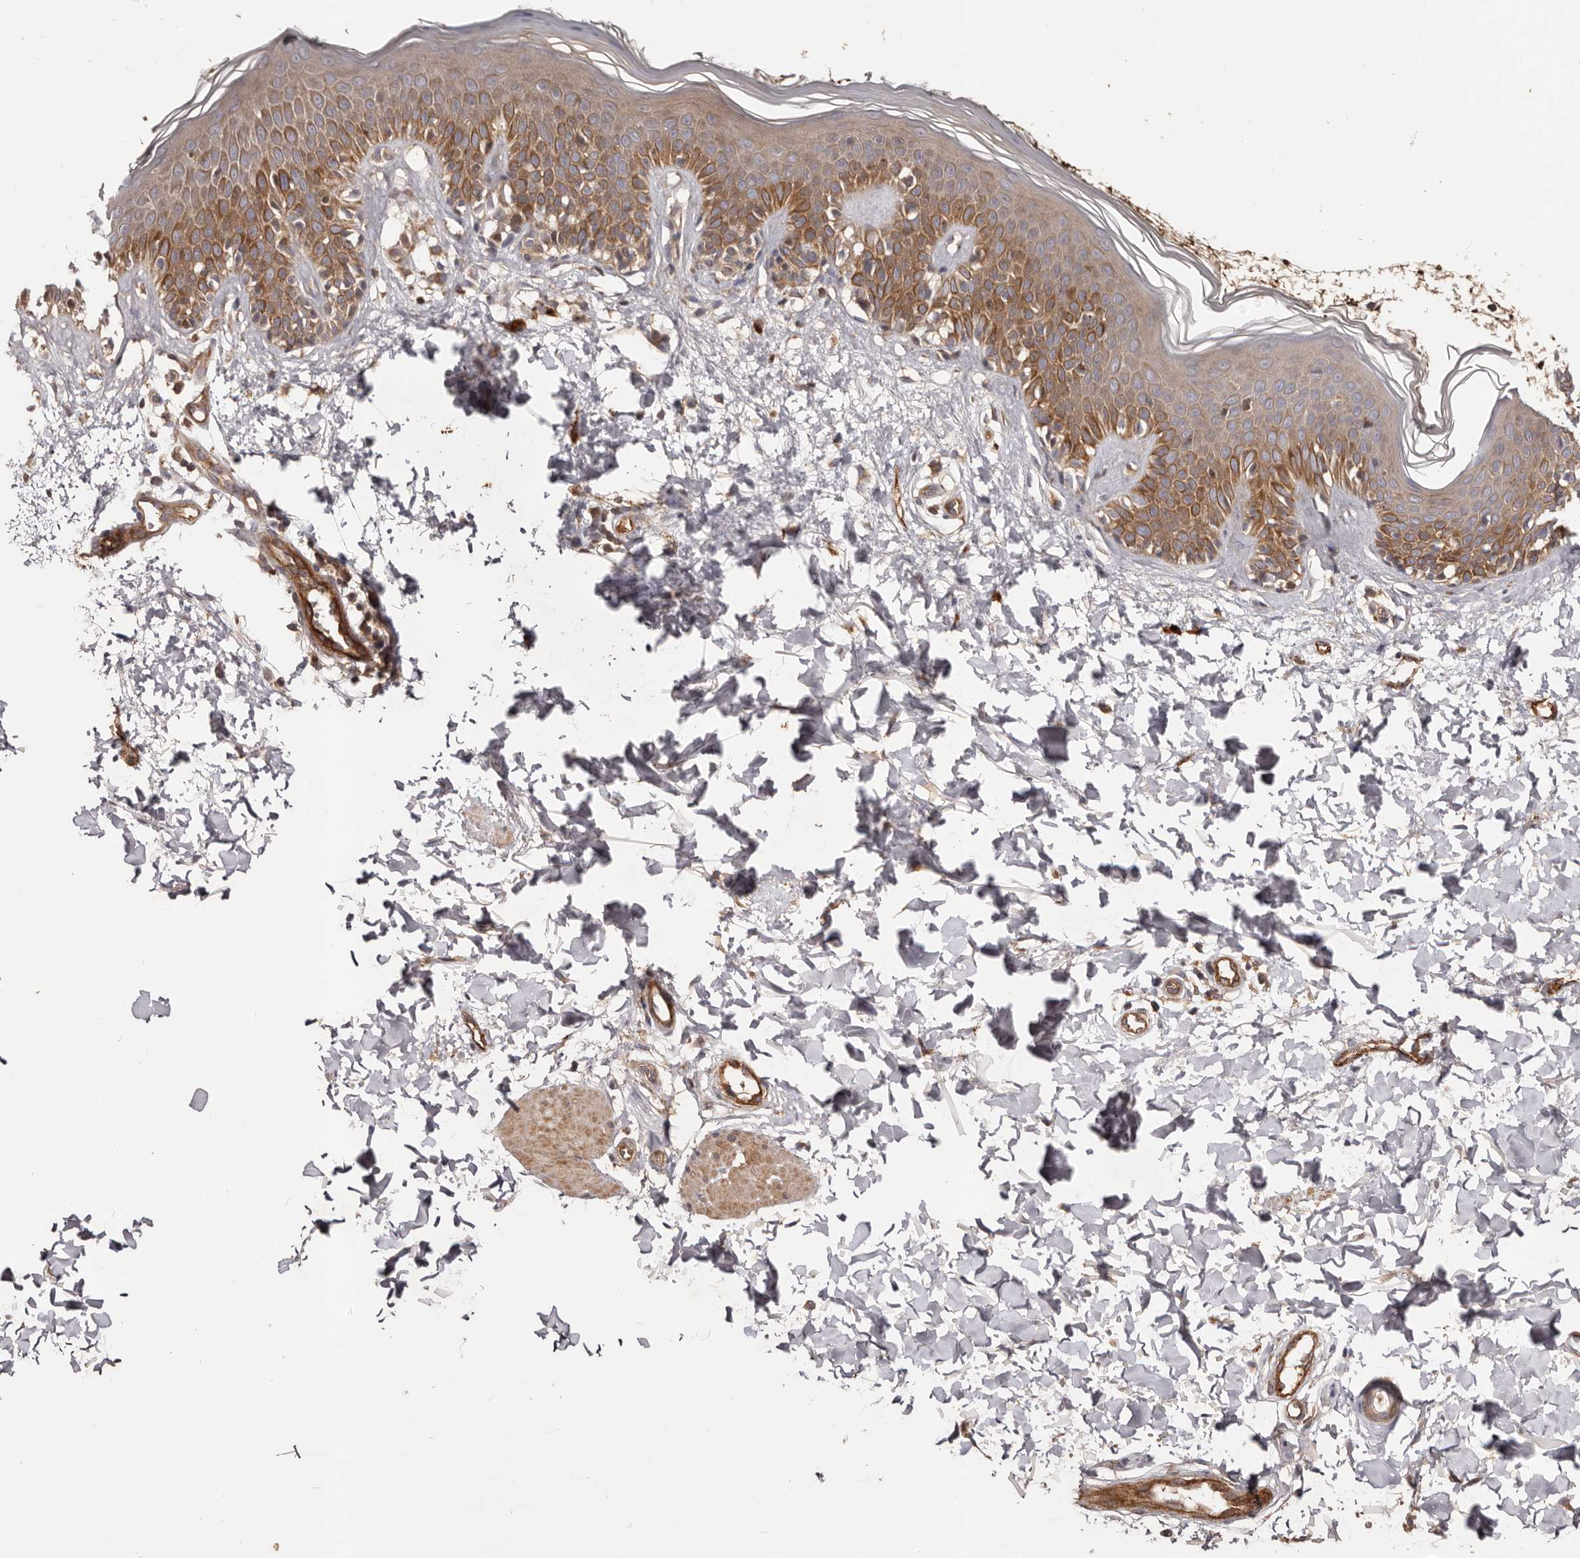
{"staining": {"intensity": "strong", "quantity": ">75%", "location": "cytoplasmic/membranous"}, "tissue": "skin", "cell_type": "Fibroblasts", "image_type": "normal", "snomed": [{"axis": "morphology", "description": "Normal tissue, NOS"}, {"axis": "topography", "description": "Skin"}], "caption": "This image displays benign skin stained with immunohistochemistry (IHC) to label a protein in brown. The cytoplasmic/membranous of fibroblasts show strong positivity for the protein. Nuclei are counter-stained blue.", "gene": "GTPBP1", "patient": {"sex": "male", "age": 37}}